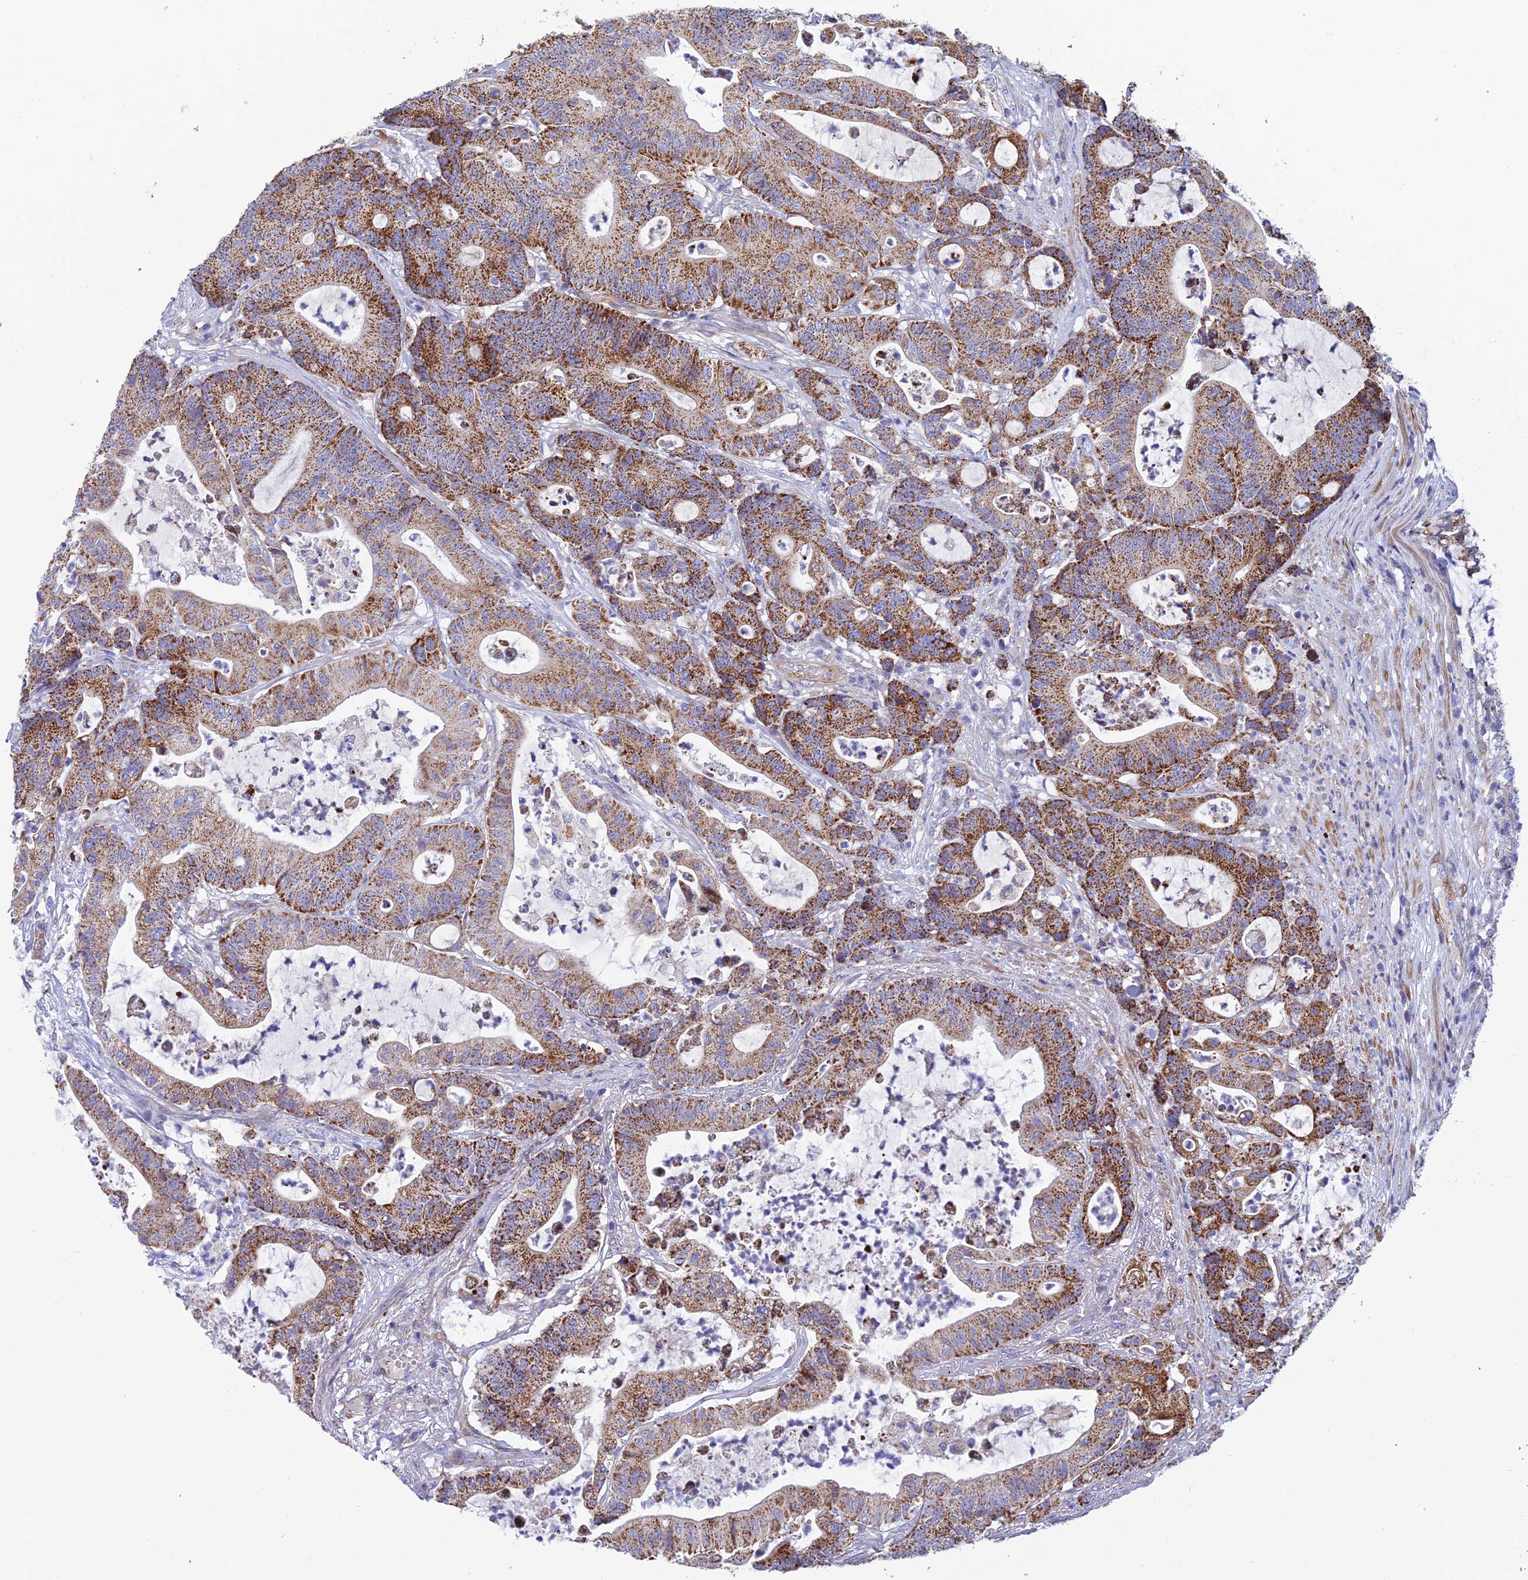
{"staining": {"intensity": "strong", "quantity": ">75%", "location": "cytoplasmic/membranous"}, "tissue": "colorectal cancer", "cell_type": "Tumor cells", "image_type": "cancer", "snomed": [{"axis": "morphology", "description": "Adenocarcinoma, NOS"}, {"axis": "topography", "description": "Colon"}], "caption": "The immunohistochemical stain labels strong cytoplasmic/membranous positivity in tumor cells of colorectal cancer (adenocarcinoma) tissue.", "gene": "CSPG4", "patient": {"sex": "female", "age": 84}}